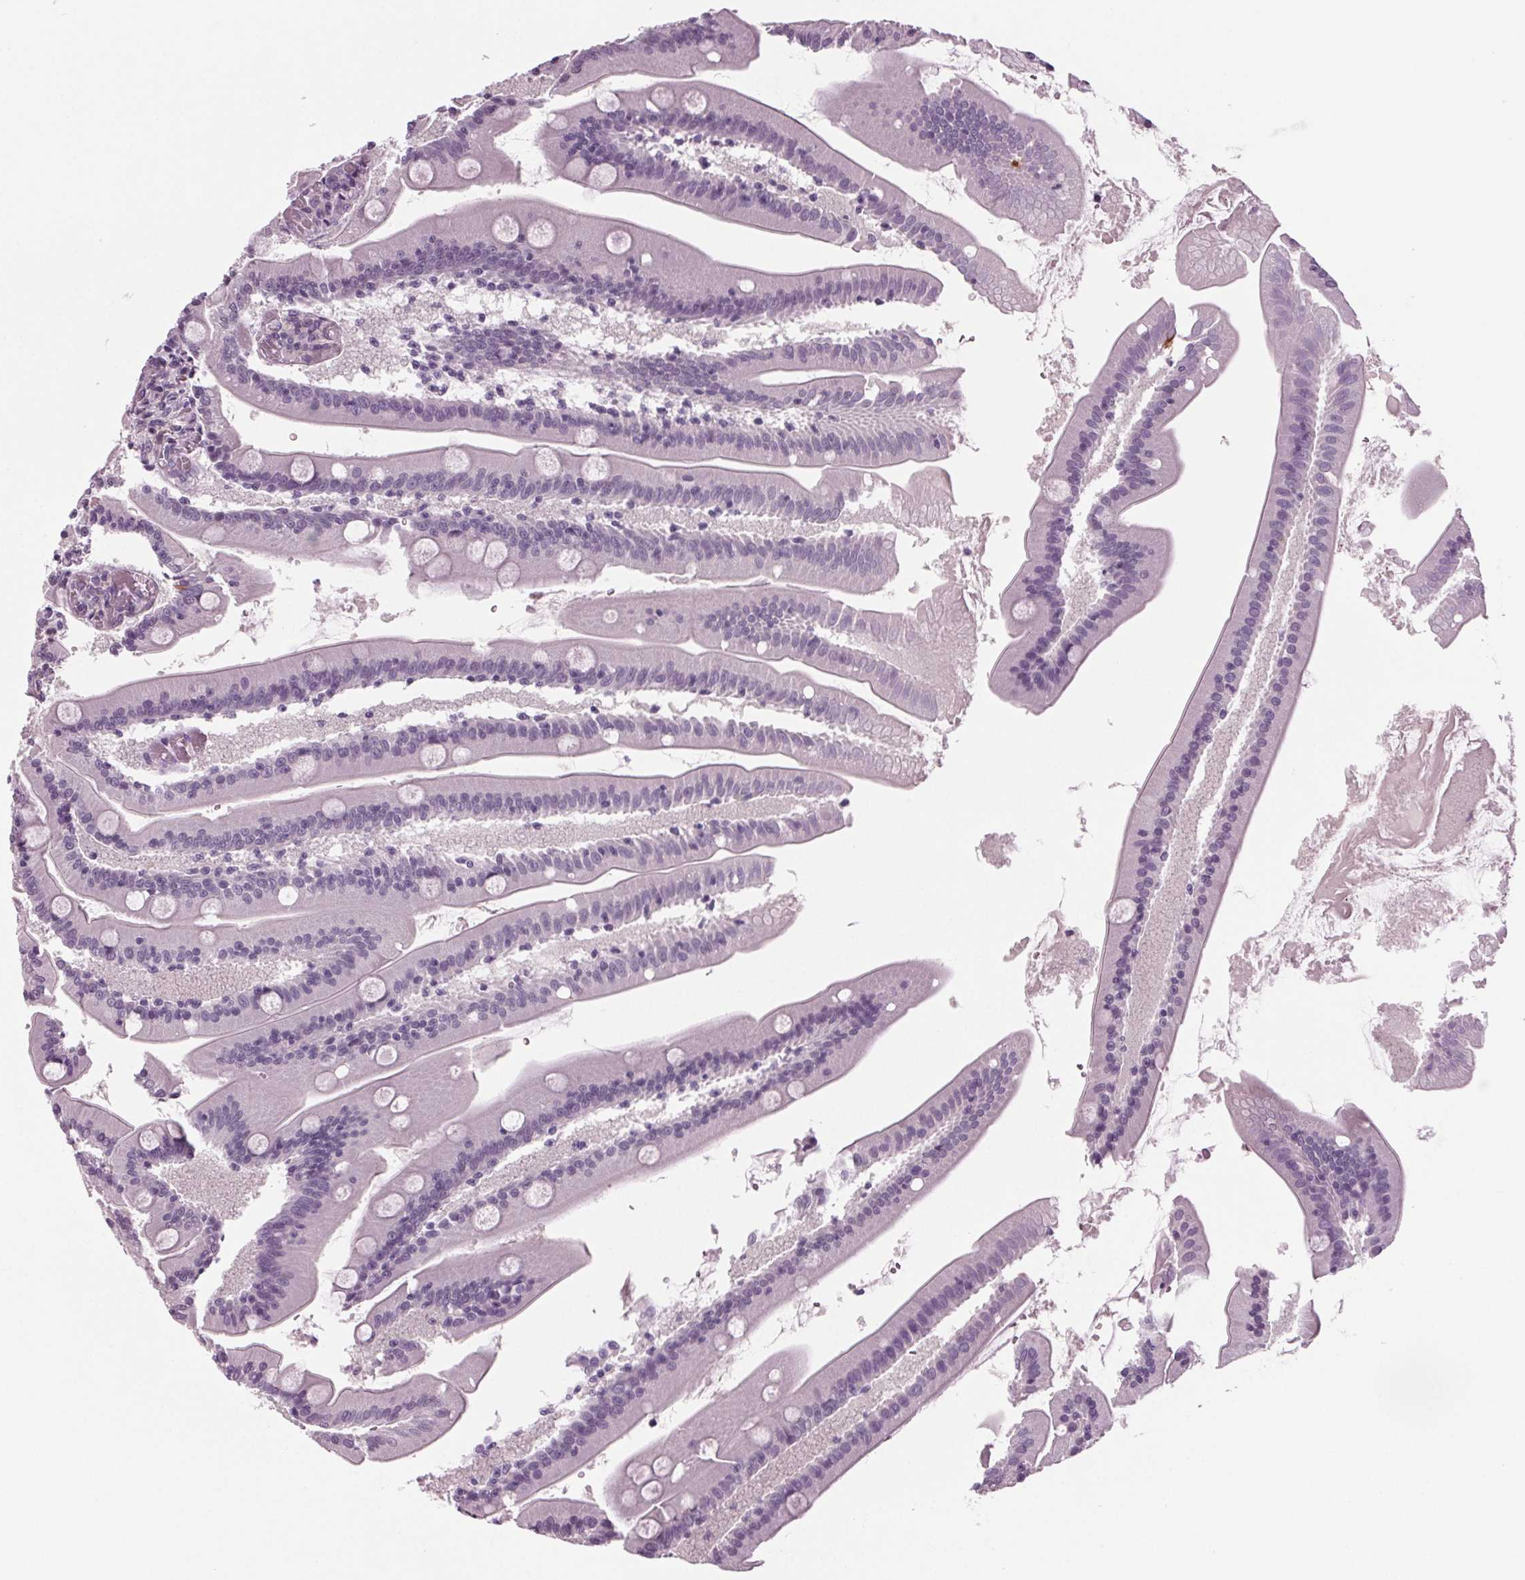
{"staining": {"intensity": "negative", "quantity": "none", "location": "none"}, "tissue": "small intestine", "cell_type": "Glandular cells", "image_type": "normal", "snomed": [{"axis": "morphology", "description": "Normal tissue, NOS"}, {"axis": "topography", "description": "Small intestine"}], "caption": "Protein analysis of unremarkable small intestine reveals no significant positivity in glandular cells. Brightfield microscopy of IHC stained with DAB (brown) and hematoxylin (blue), captured at high magnification.", "gene": "BHLHE22", "patient": {"sex": "male", "age": 37}}